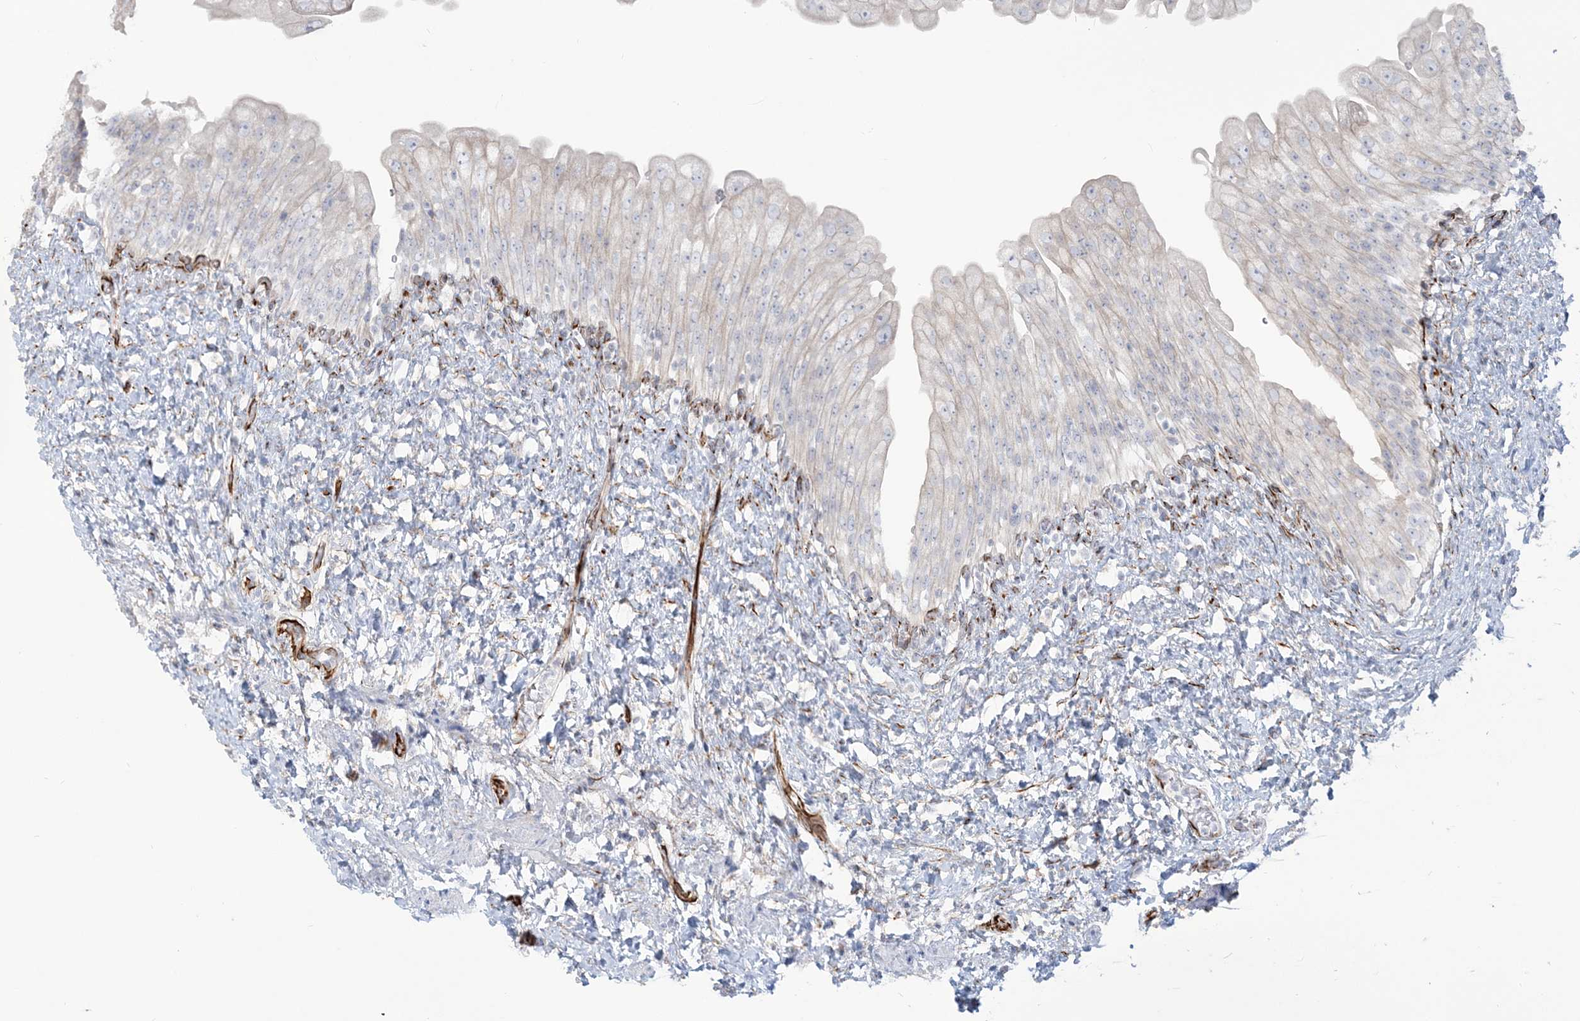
{"staining": {"intensity": "negative", "quantity": "none", "location": "none"}, "tissue": "urinary bladder", "cell_type": "Urothelial cells", "image_type": "normal", "snomed": [{"axis": "morphology", "description": "Normal tissue, NOS"}, {"axis": "topography", "description": "Urinary bladder"}], "caption": "Urothelial cells are negative for brown protein staining in benign urinary bladder. Nuclei are stained in blue.", "gene": "PPIL6", "patient": {"sex": "female", "age": 27}}